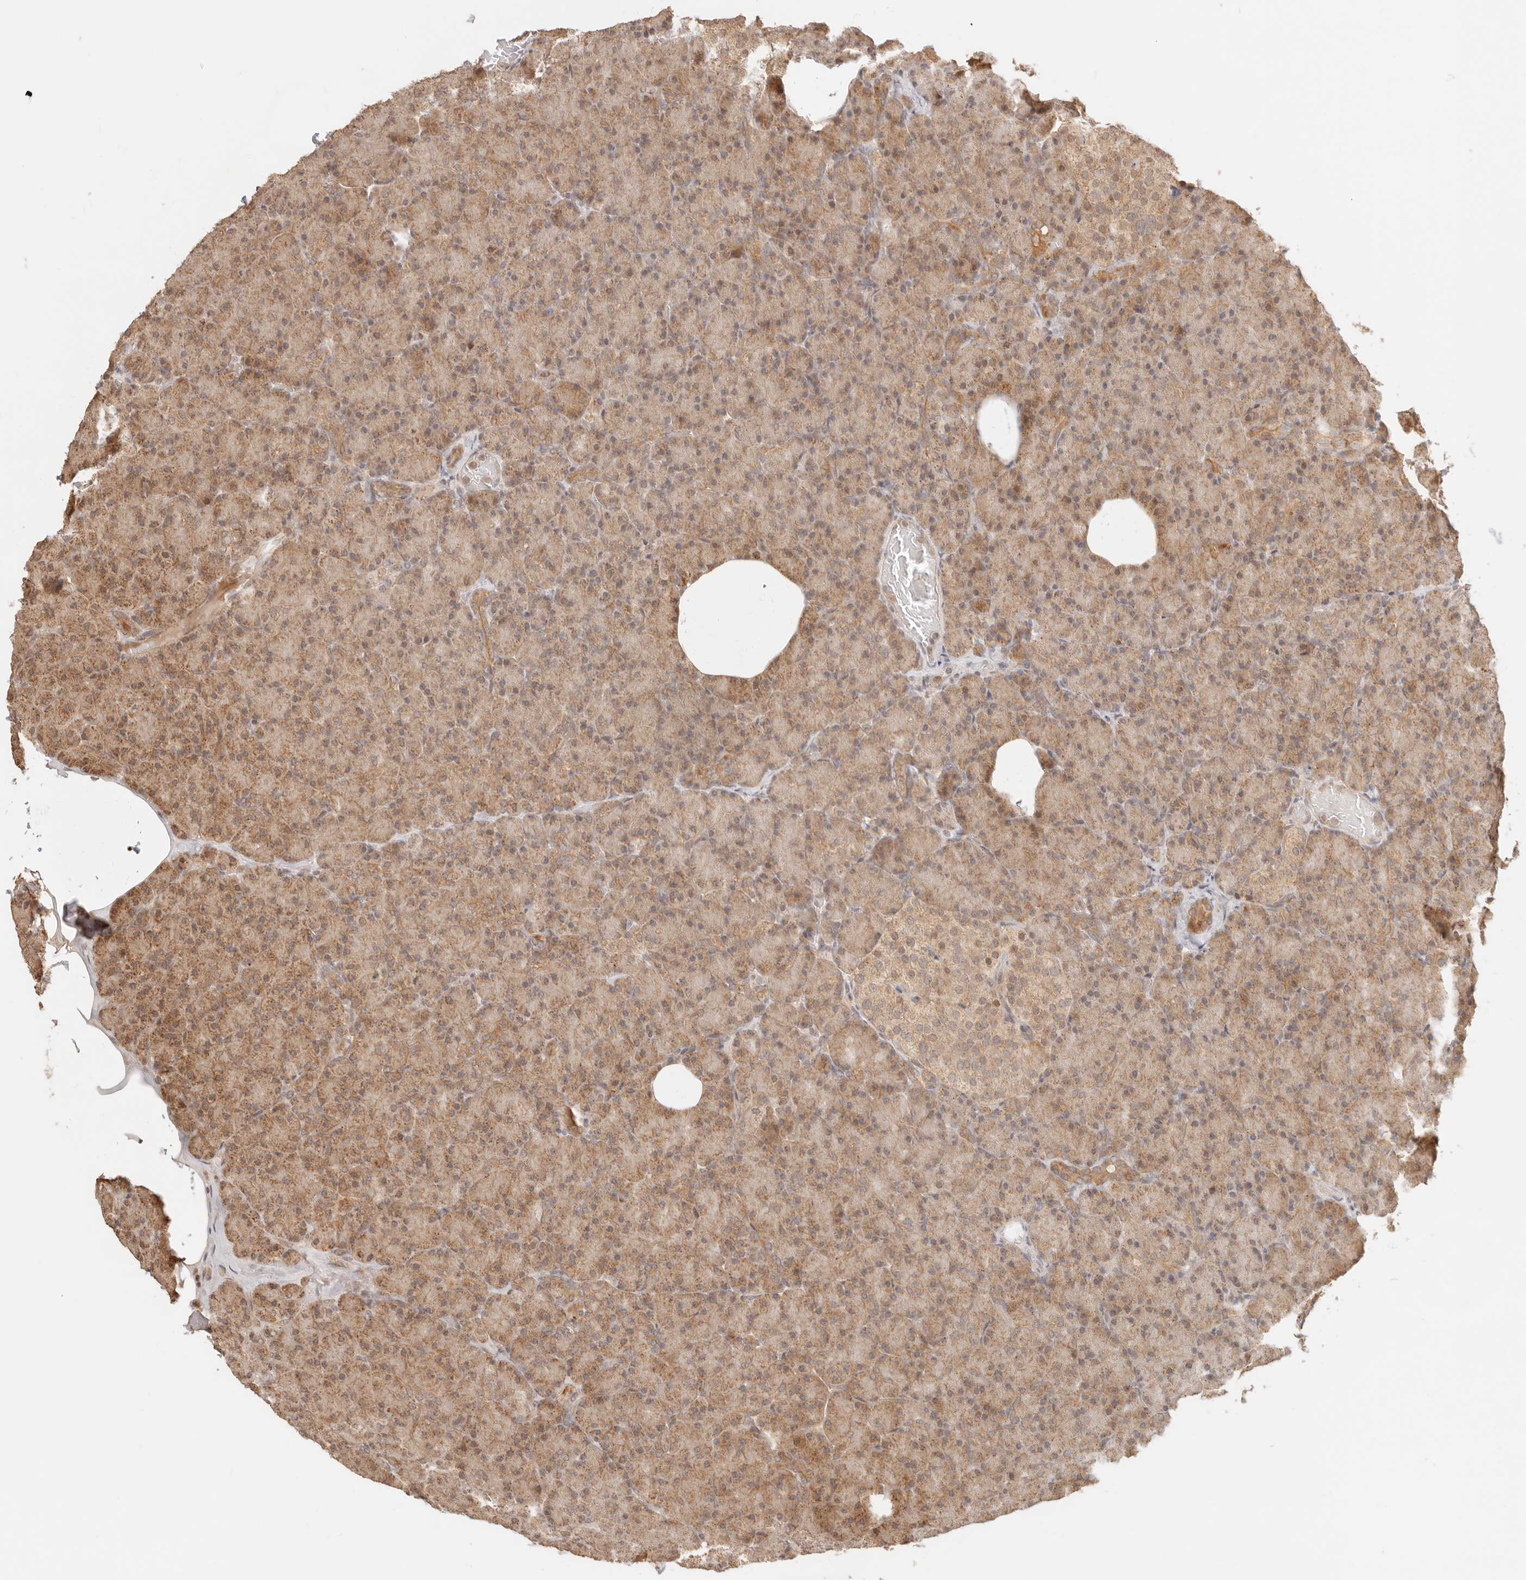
{"staining": {"intensity": "moderate", "quantity": "25%-75%", "location": "cytoplasmic/membranous"}, "tissue": "pancreas", "cell_type": "Exocrine glandular cells", "image_type": "normal", "snomed": [{"axis": "morphology", "description": "Normal tissue, NOS"}, {"axis": "topography", "description": "Pancreas"}], "caption": "Human pancreas stained with a brown dye reveals moderate cytoplasmic/membranous positive staining in about 25%-75% of exocrine glandular cells.", "gene": "BAALC", "patient": {"sex": "female", "age": 43}}